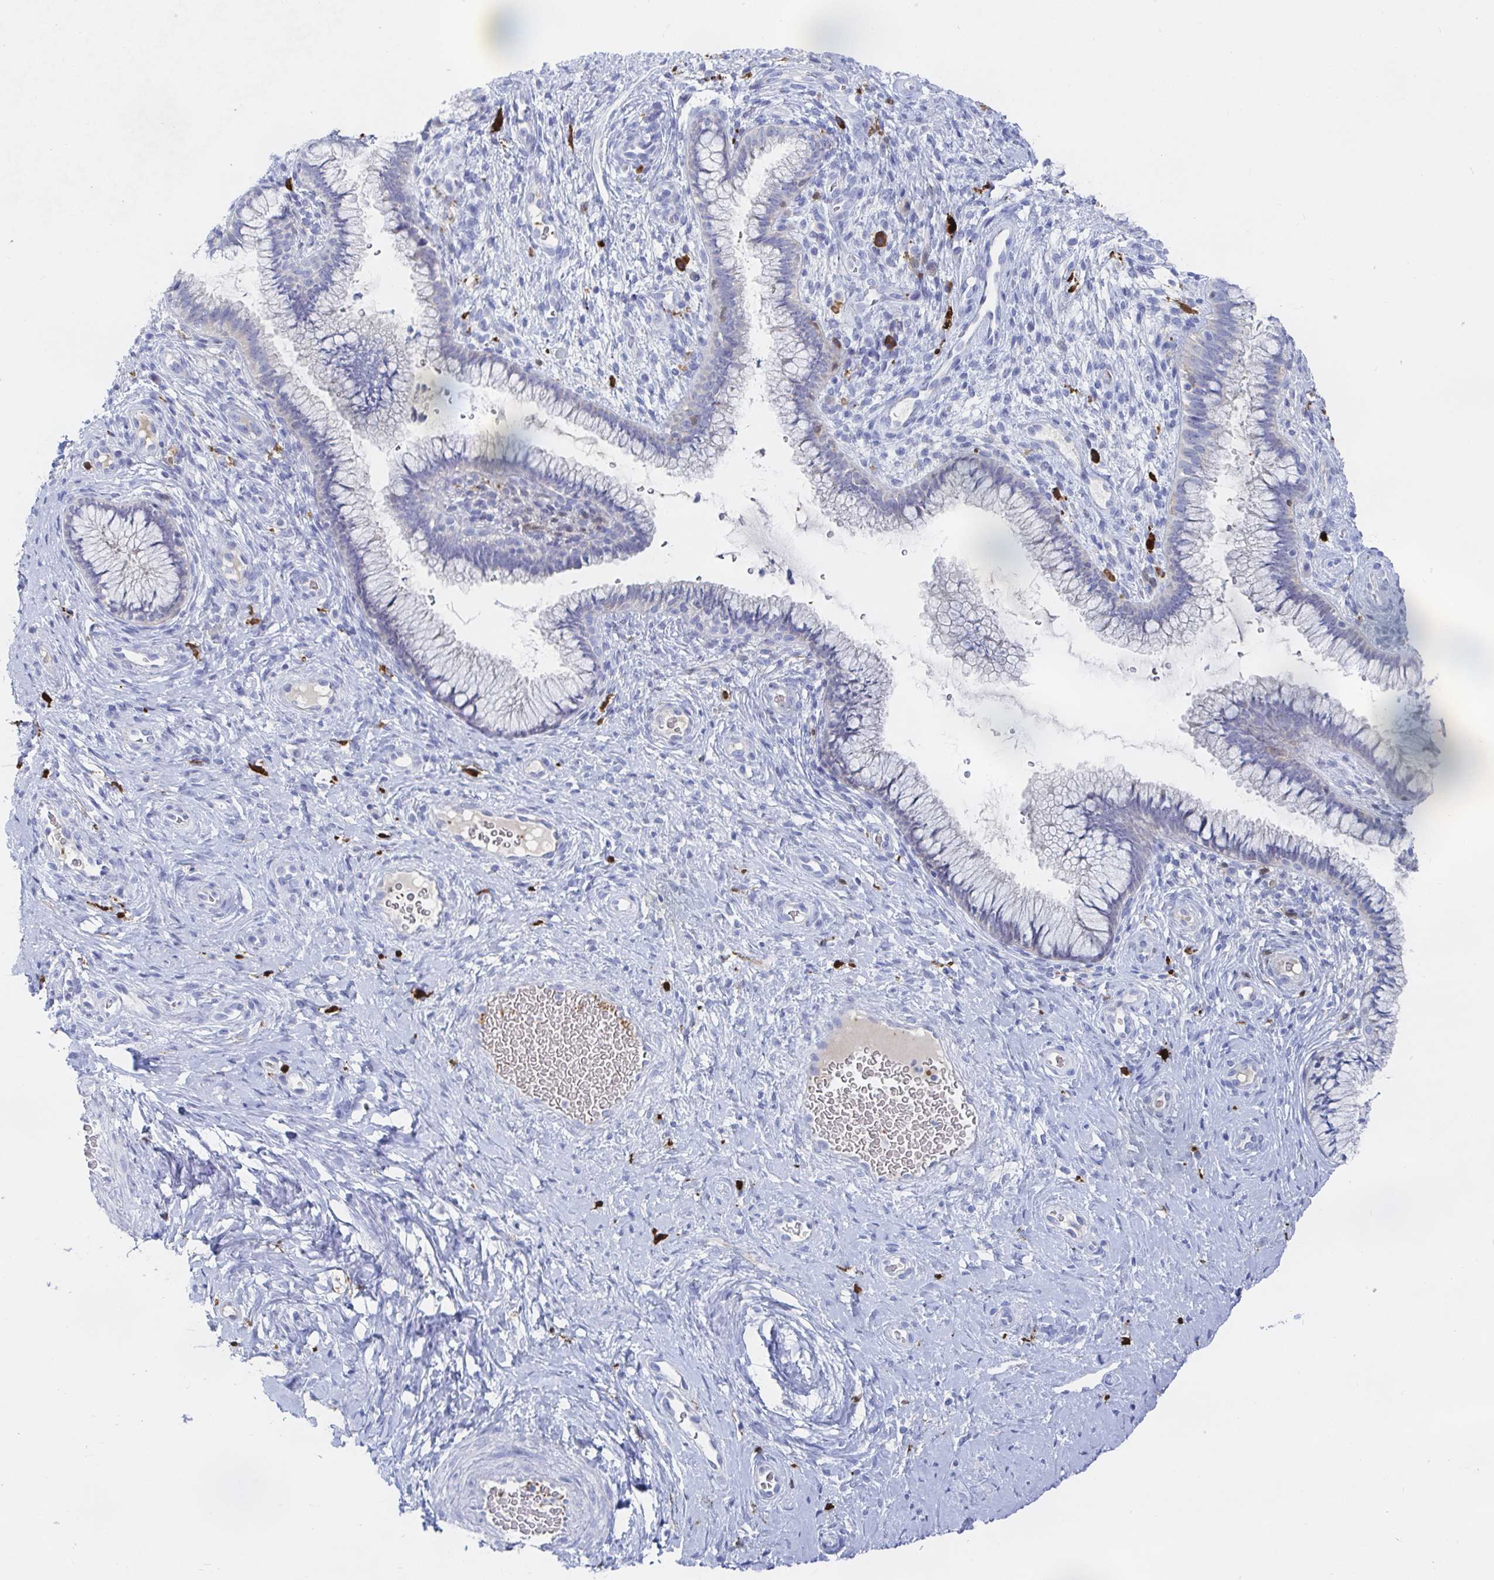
{"staining": {"intensity": "negative", "quantity": "none", "location": "none"}, "tissue": "cervix", "cell_type": "Glandular cells", "image_type": "normal", "snomed": [{"axis": "morphology", "description": "Normal tissue, NOS"}, {"axis": "topography", "description": "Cervix"}], "caption": "High magnification brightfield microscopy of unremarkable cervix stained with DAB (3,3'-diaminobenzidine) (brown) and counterstained with hematoxylin (blue): glandular cells show no significant expression.", "gene": "OR2A1", "patient": {"sex": "female", "age": 34}}